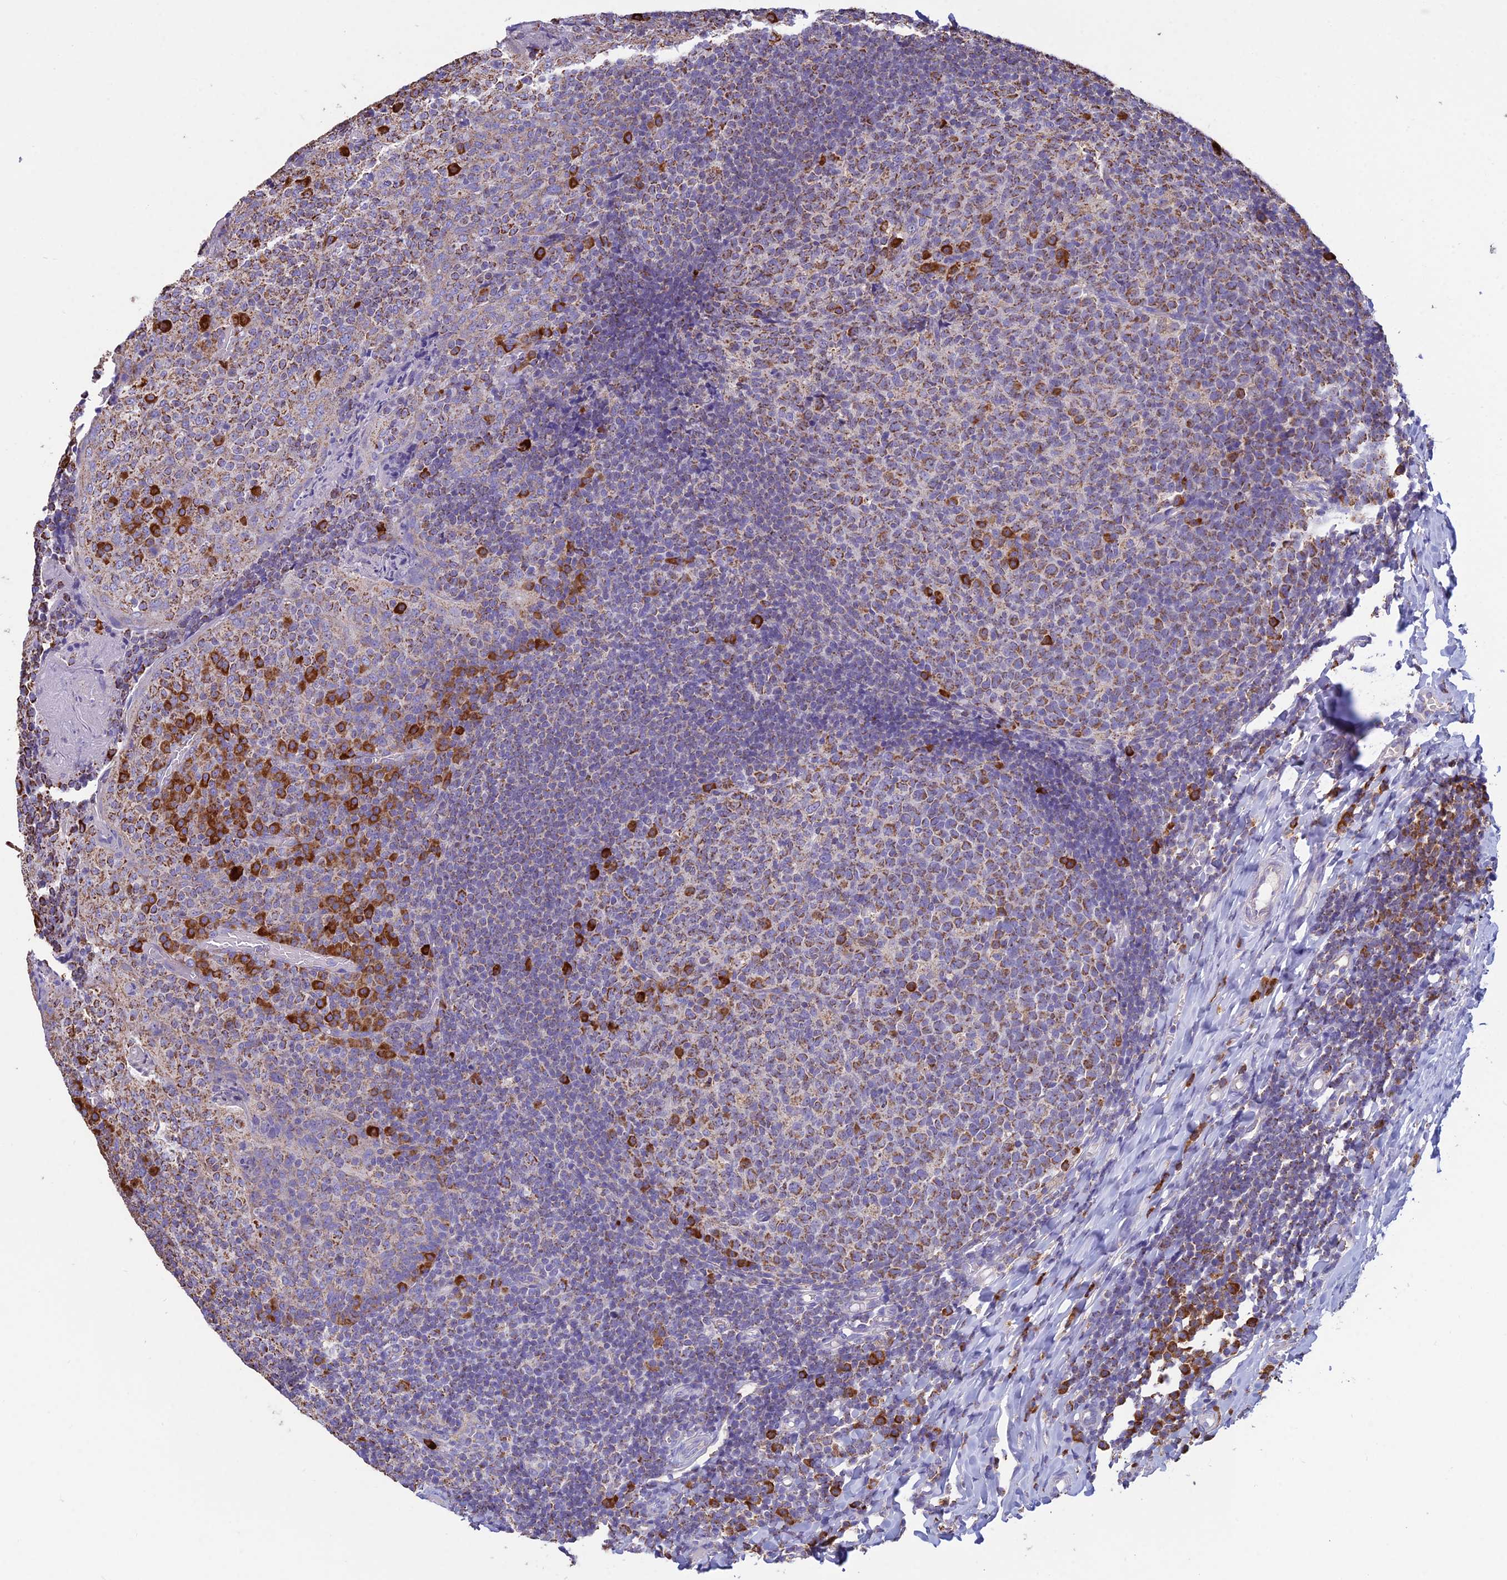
{"staining": {"intensity": "moderate", "quantity": ">75%", "location": "cytoplasmic/membranous"}, "tissue": "tonsil", "cell_type": "Germinal center cells", "image_type": "normal", "snomed": [{"axis": "morphology", "description": "Normal tissue, NOS"}, {"axis": "topography", "description": "Tonsil"}], "caption": "The histopathology image shows staining of benign tonsil, revealing moderate cytoplasmic/membranous protein expression (brown color) within germinal center cells. The staining was performed using DAB to visualize the protein expression in brown, while the nuclei were stained in blue with hematoxylin (Magnification: 20x).", "gene": "OR2W3", "patient": {"sex": "female", "age": 19}}